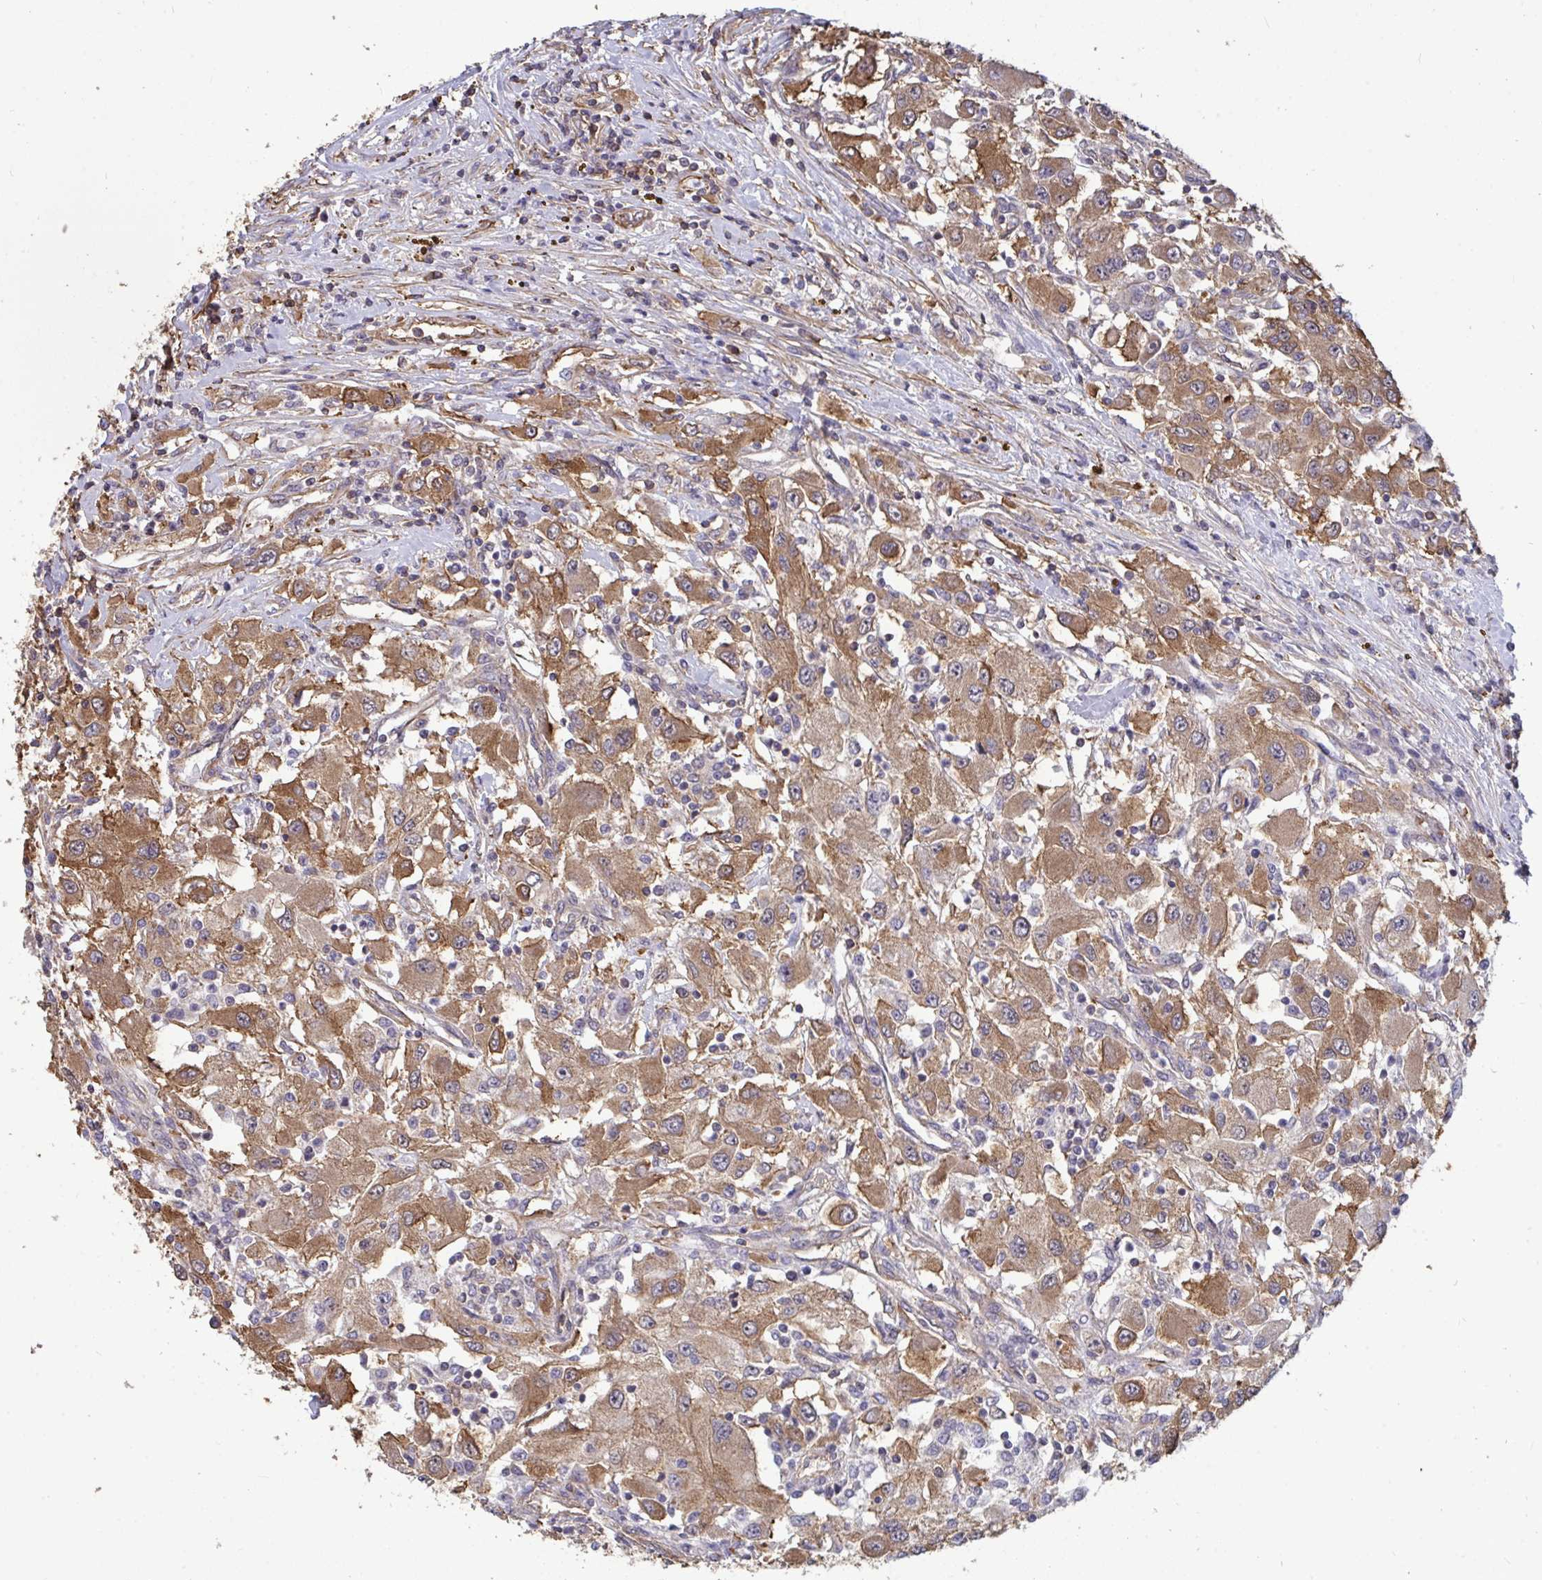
{"staining": {"intensity": "moderate", "quantity": ">75%", "location": "cytoplasmic/membranous"}, "tissue": "renal cancer", "cell_type": "Tumor cells", "image_type": "cancer", "snomed": [{"axis": "morphology", "description": "Adenocarcinoma, NOS"}, {"axis": "topography", "description": "Kidney"}], "caption": "An image of human renal adenocarcinoma stained for a protein exhibits moderate cytoplasmic/membranous brown staining in tumor cells. The protein of interest is stained brown, and the nuclei are stained in blue (DAB IHC with brightfield microscopy, high magnification).", "gene": "ISCU", "patient": {"sex": "female", "age": 67}}